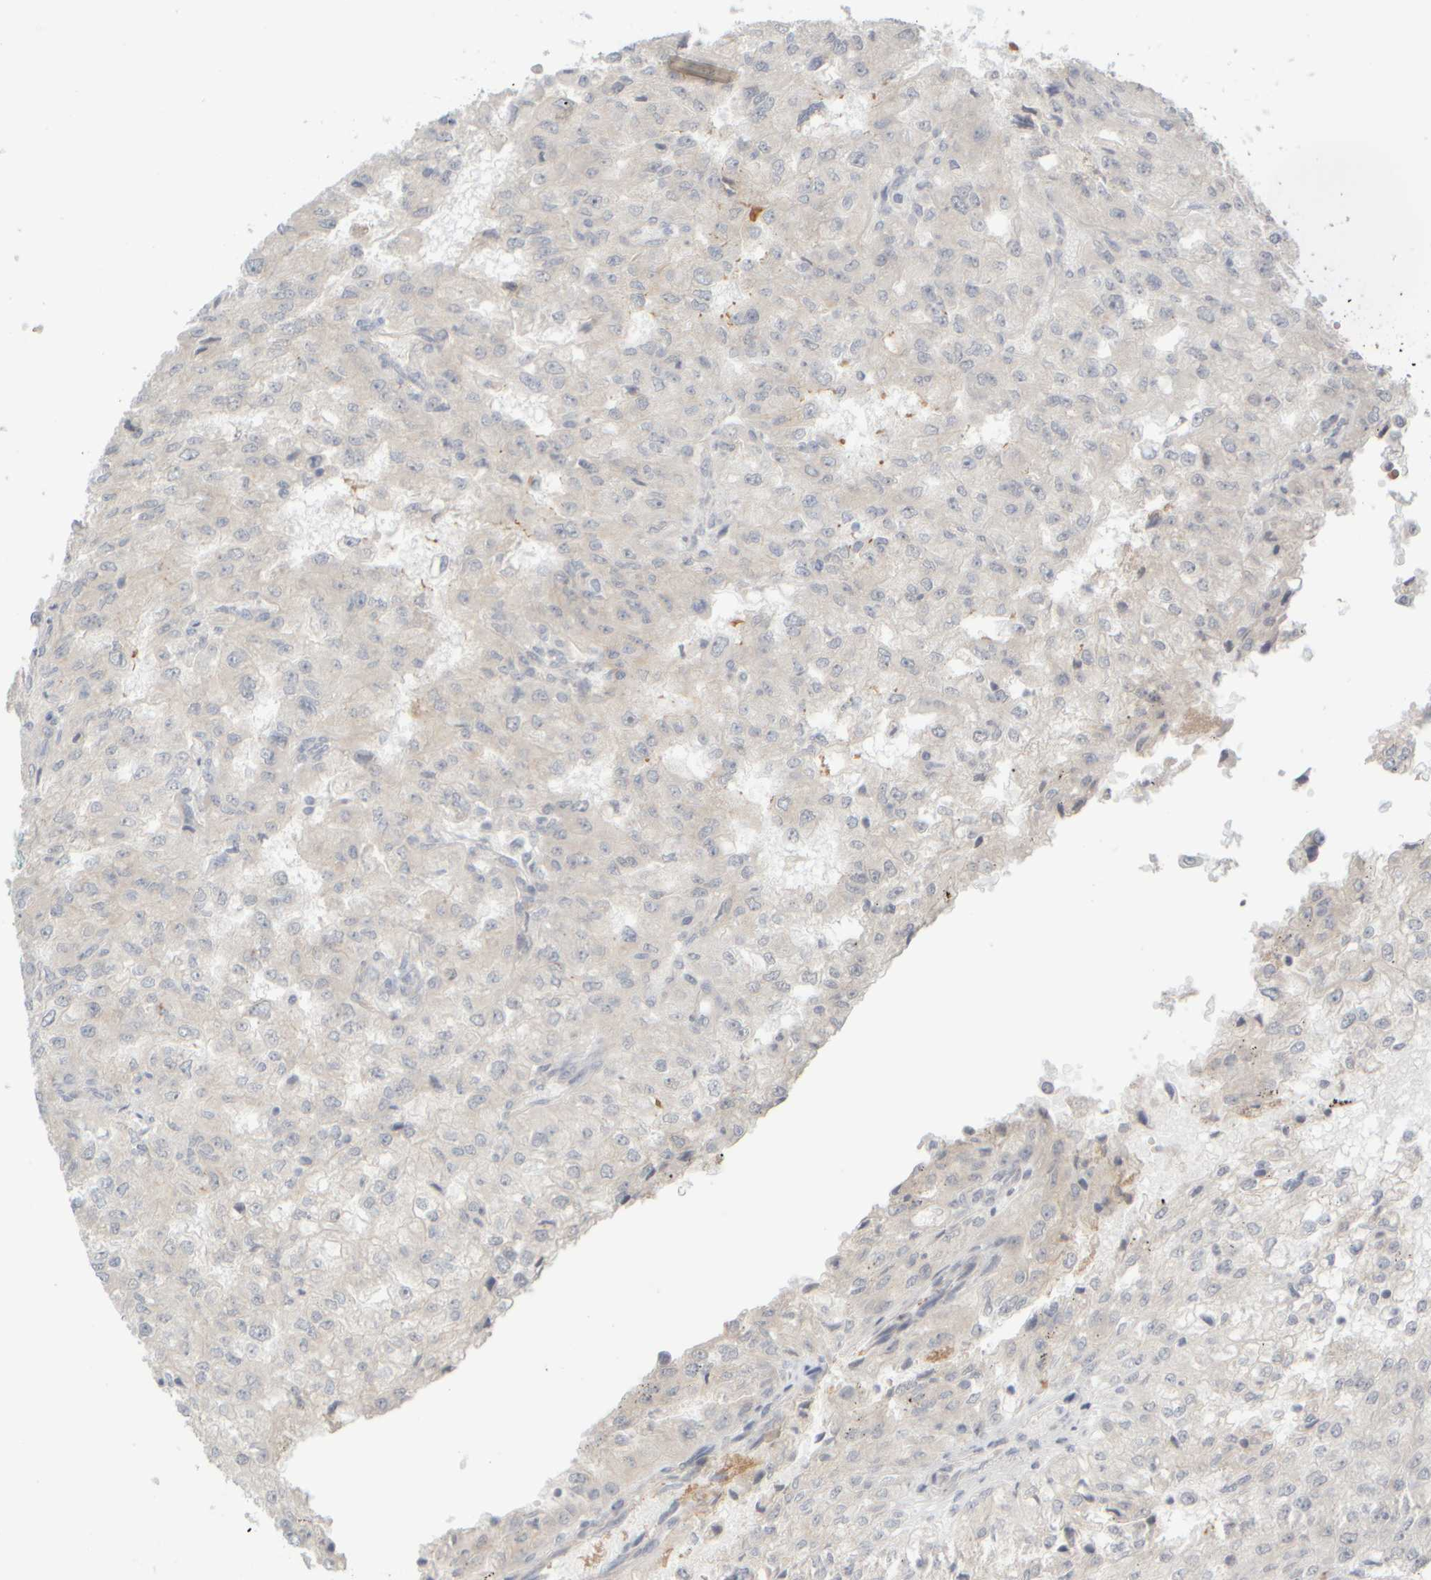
{"staining": {"intensity": "negative", "quantity": "none", "location": "none"}, "tissue": "renal cancer", "cell_type": "Tumor cells", "image_type": "cancer", "snomed": [{"axis": "morphology", "description": "Adenocarcinoma, NOS"}, {"axis": "topography", "description": "Kidney"}], "caption": "An immunohistochemistry photomicrograph of renal adenocarcinoma is shown. There is no staining in tumor cells of renal adenocarcinoma.", "gene": "GOPC", "patient": {"sex": "female", "age": 54}}